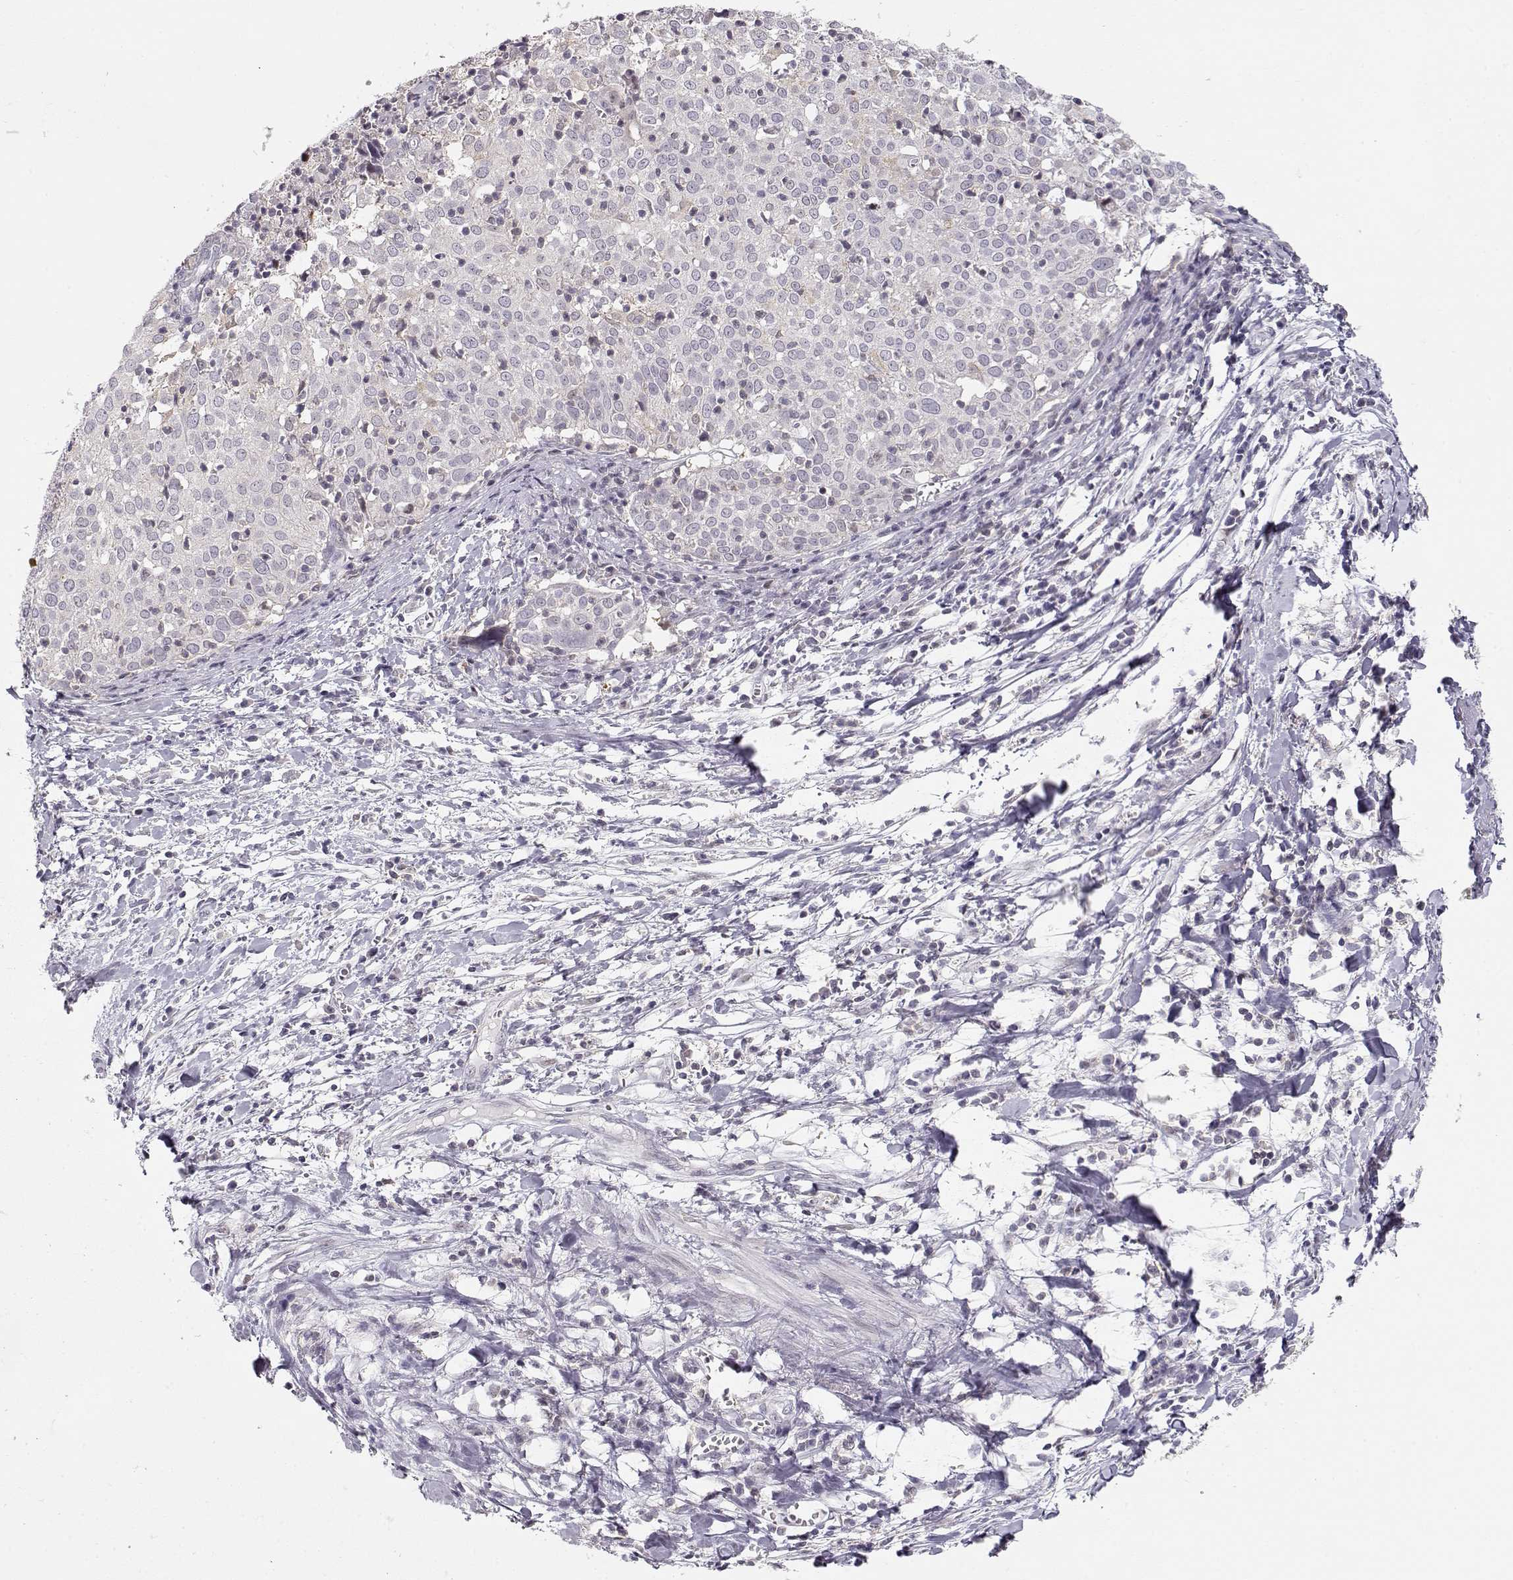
{"staining": {"intensity": "weak", "quantity": "<25%", "location": "cytoplasmic/membranous"}, "tissue": "cervical cancer", "cell_type": "Tumor cells", "image_type": "cancer", "snomed": [{"axis": "morphology", "description": "Squamous cell carcinoma, NOS"}, {"axis": "topography", "description": "Cervix"}], "caption": "Cervical cancer was stained to show a protein in brown. There is no significant staining in tumor cells.", "gene": "TEPP", "patient": {"sex": "female", "age": 39}}